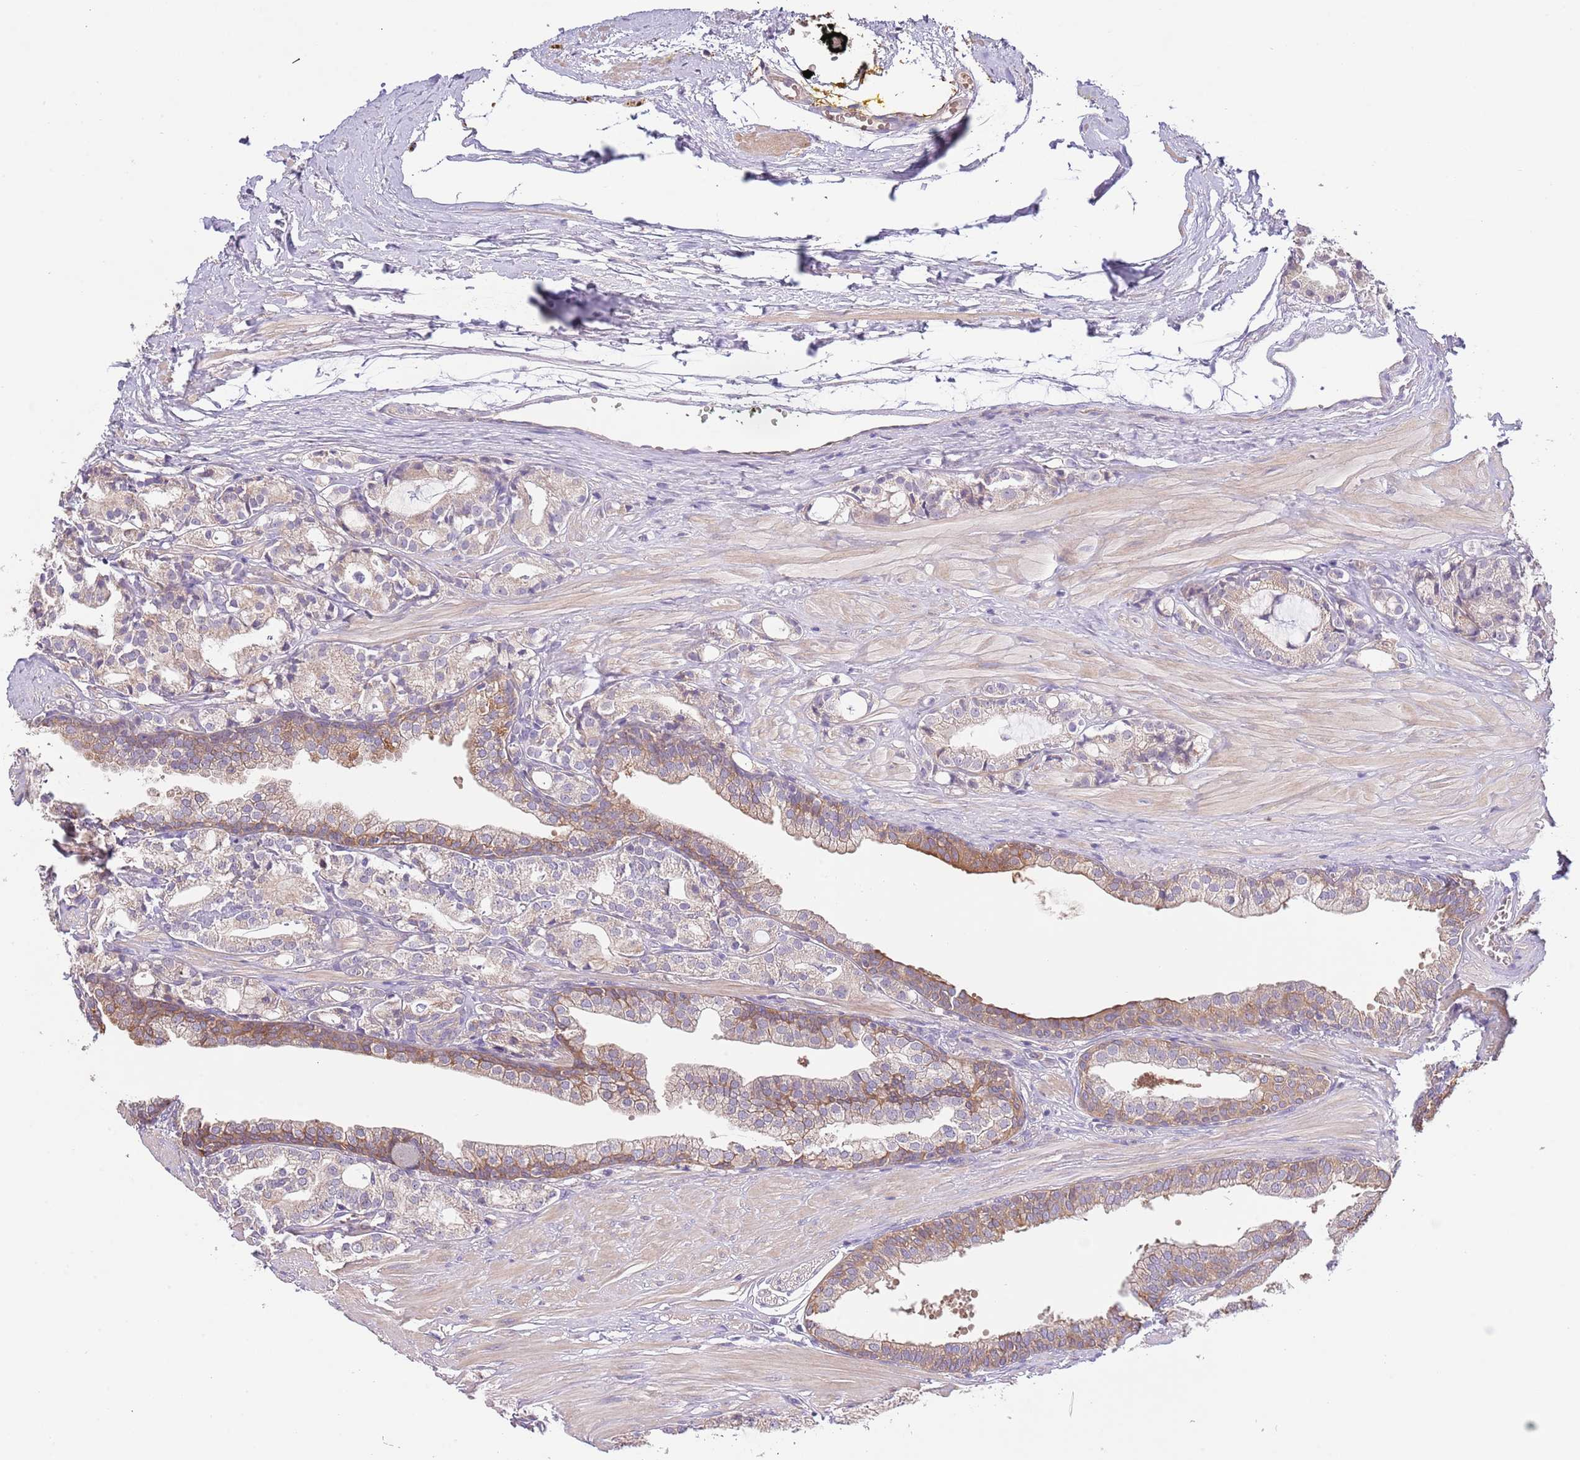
{"staining": {"intensity": "negative", "quantity": "none", "location": "none"}, "tissue": "prostate cancer", "cell_type": "Tumor cells", "image_type": "cancer", "snomed": [{"axis": "morphology", "description": "Adenocarcinoma, High grade"}, {"axis": "topography", "description": "Prostate"}], "caption": "The image reveals no significant expression in tumor cells of prostate high-grade adenocarcinoma.", "gene": "LIPJ", "patient": {"sex": "male", "age": 71}}